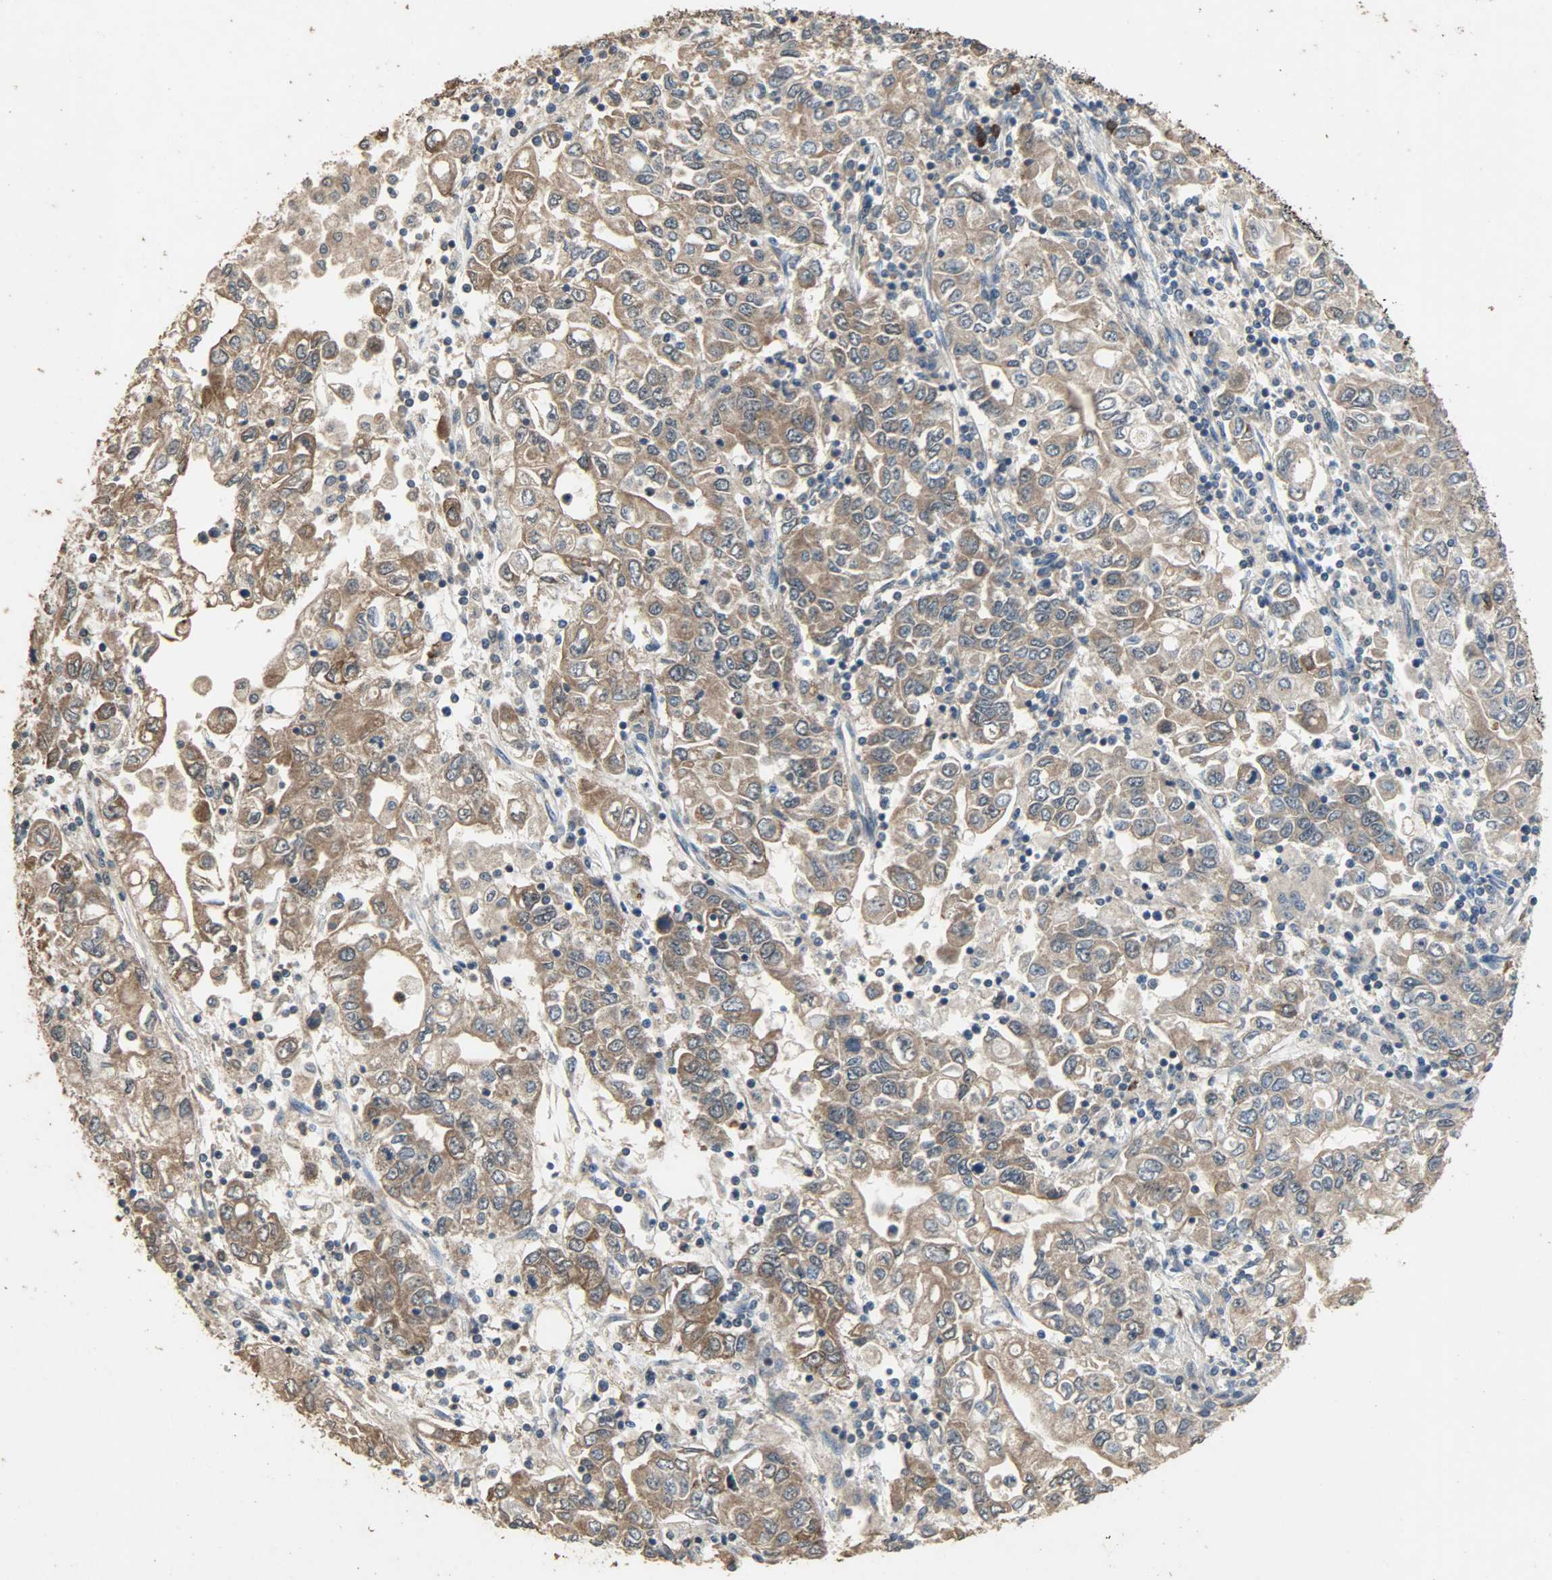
{"staining": {"intensity": "moderate", "quantity": ">75%", "location": "cytoplasmic/membranous"}, "tissue": "stomach cancer", "cell_type": "Tumor cells", "image_type": "cancer", "snomed": [{"axis": "morphology", "description": "Adenocarcinoma, NOS"}, {"axis": "topography", "description": "Stomach, lower"}], "caption": "A brown stain highlights moderate cytoplasmic/membranous positivity of a protein in stomach adenocarcinoma tumor cells. The staining is performed using DAB (3,3'-diaminobenzidine) brown chromogen to label protein expression. The nuclei are counter-stained blue using hematoxylin.", "gene": "CDKN2C", "patient": {"sex": "female", "age": 72}}